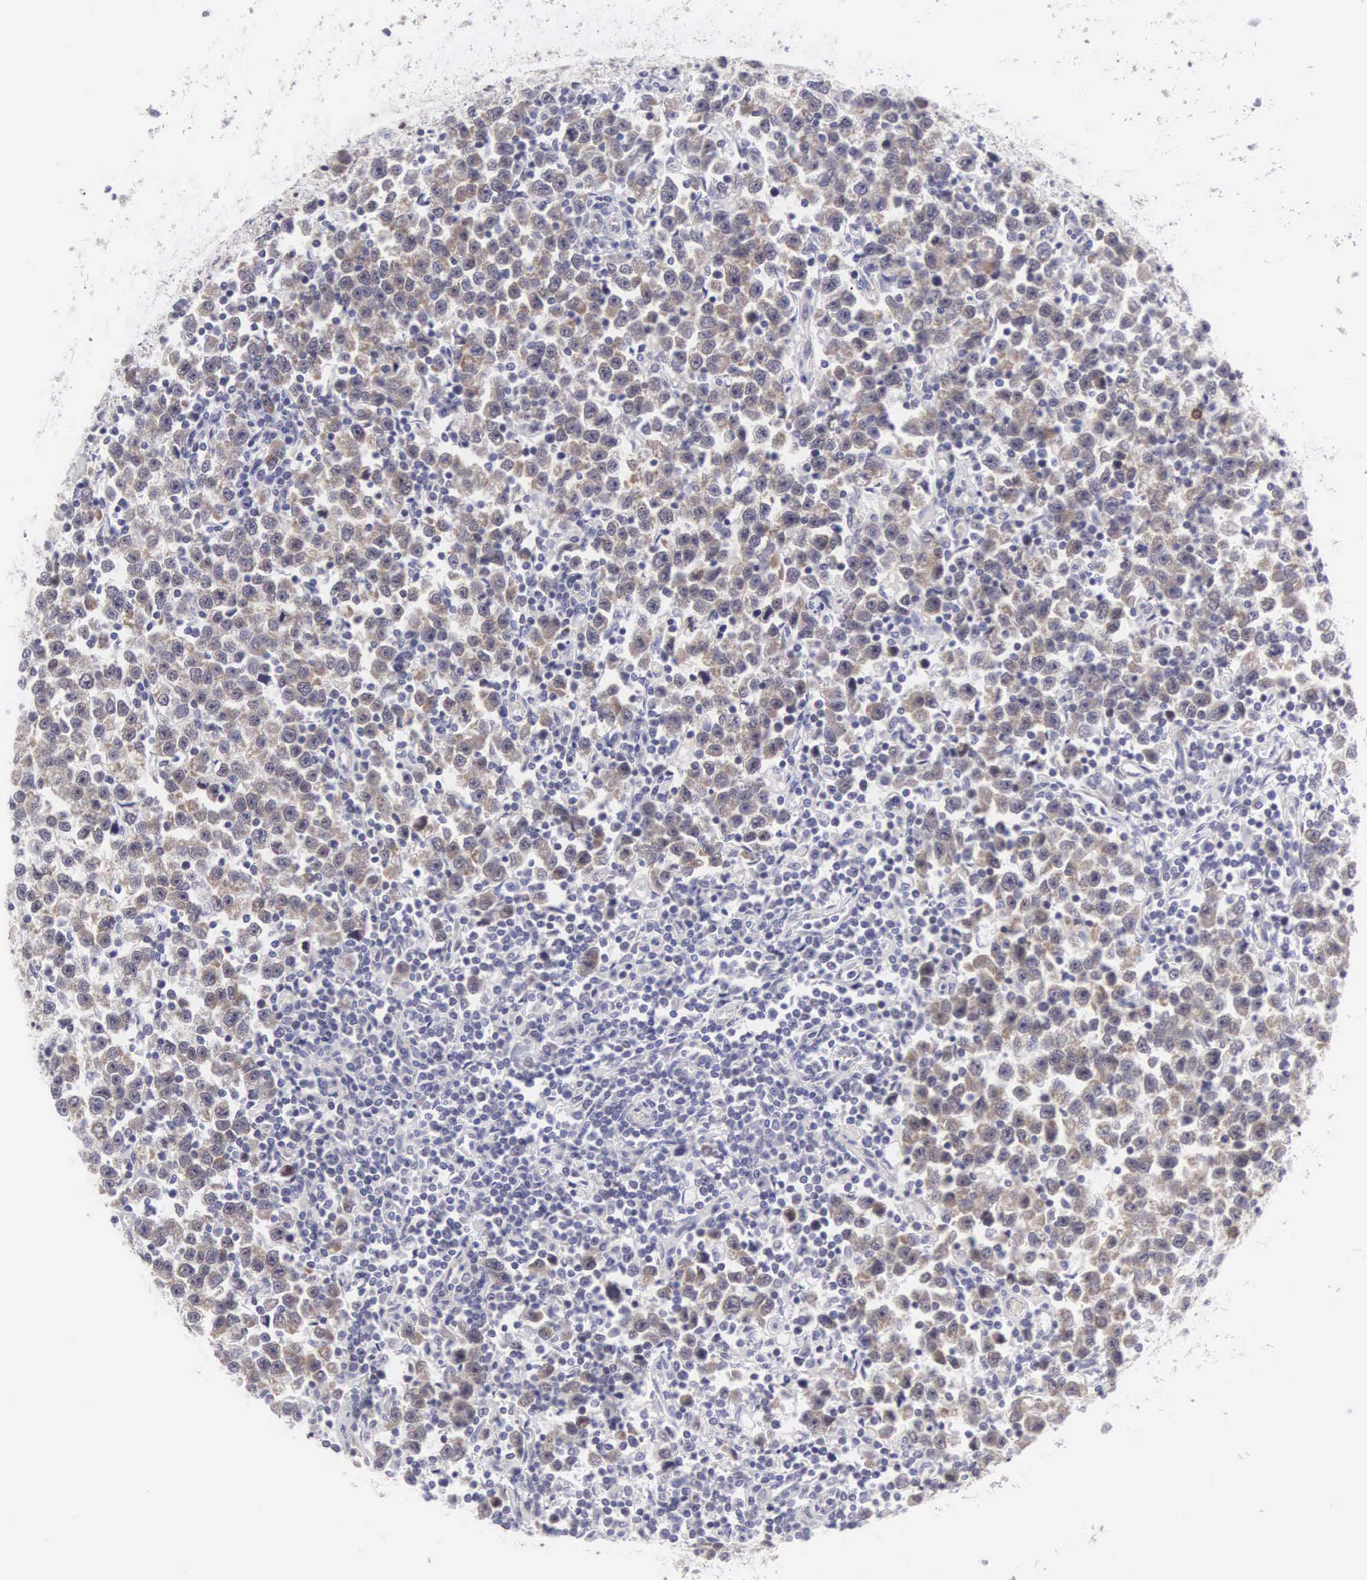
{"staining": {"intensity": "moderate", "quantity": ">75%", "location": "cytoplasmic/membranous"}, "tissue": "testis cancer", "cell_type": "Tumor cells", "image_type": "cancer", "snomed": [{"axis": "morphology", "description": "Seminoma, NOS"}, {"axis": "topography", "description": "Testis"}], "caption": "Moderate cytoplasmic/membranous staining is present in about >75% of tumor cells in testis cancer (seminoma). The staining was performed using DAB (3,3'-diaminobenzidine) to visualize the protein expression in brown, while the nuclei were stained in blue with hematoxylin (Magnification: 20x).", "gene": "SOX11", "patient": {"sex": "male", "age": 43}}